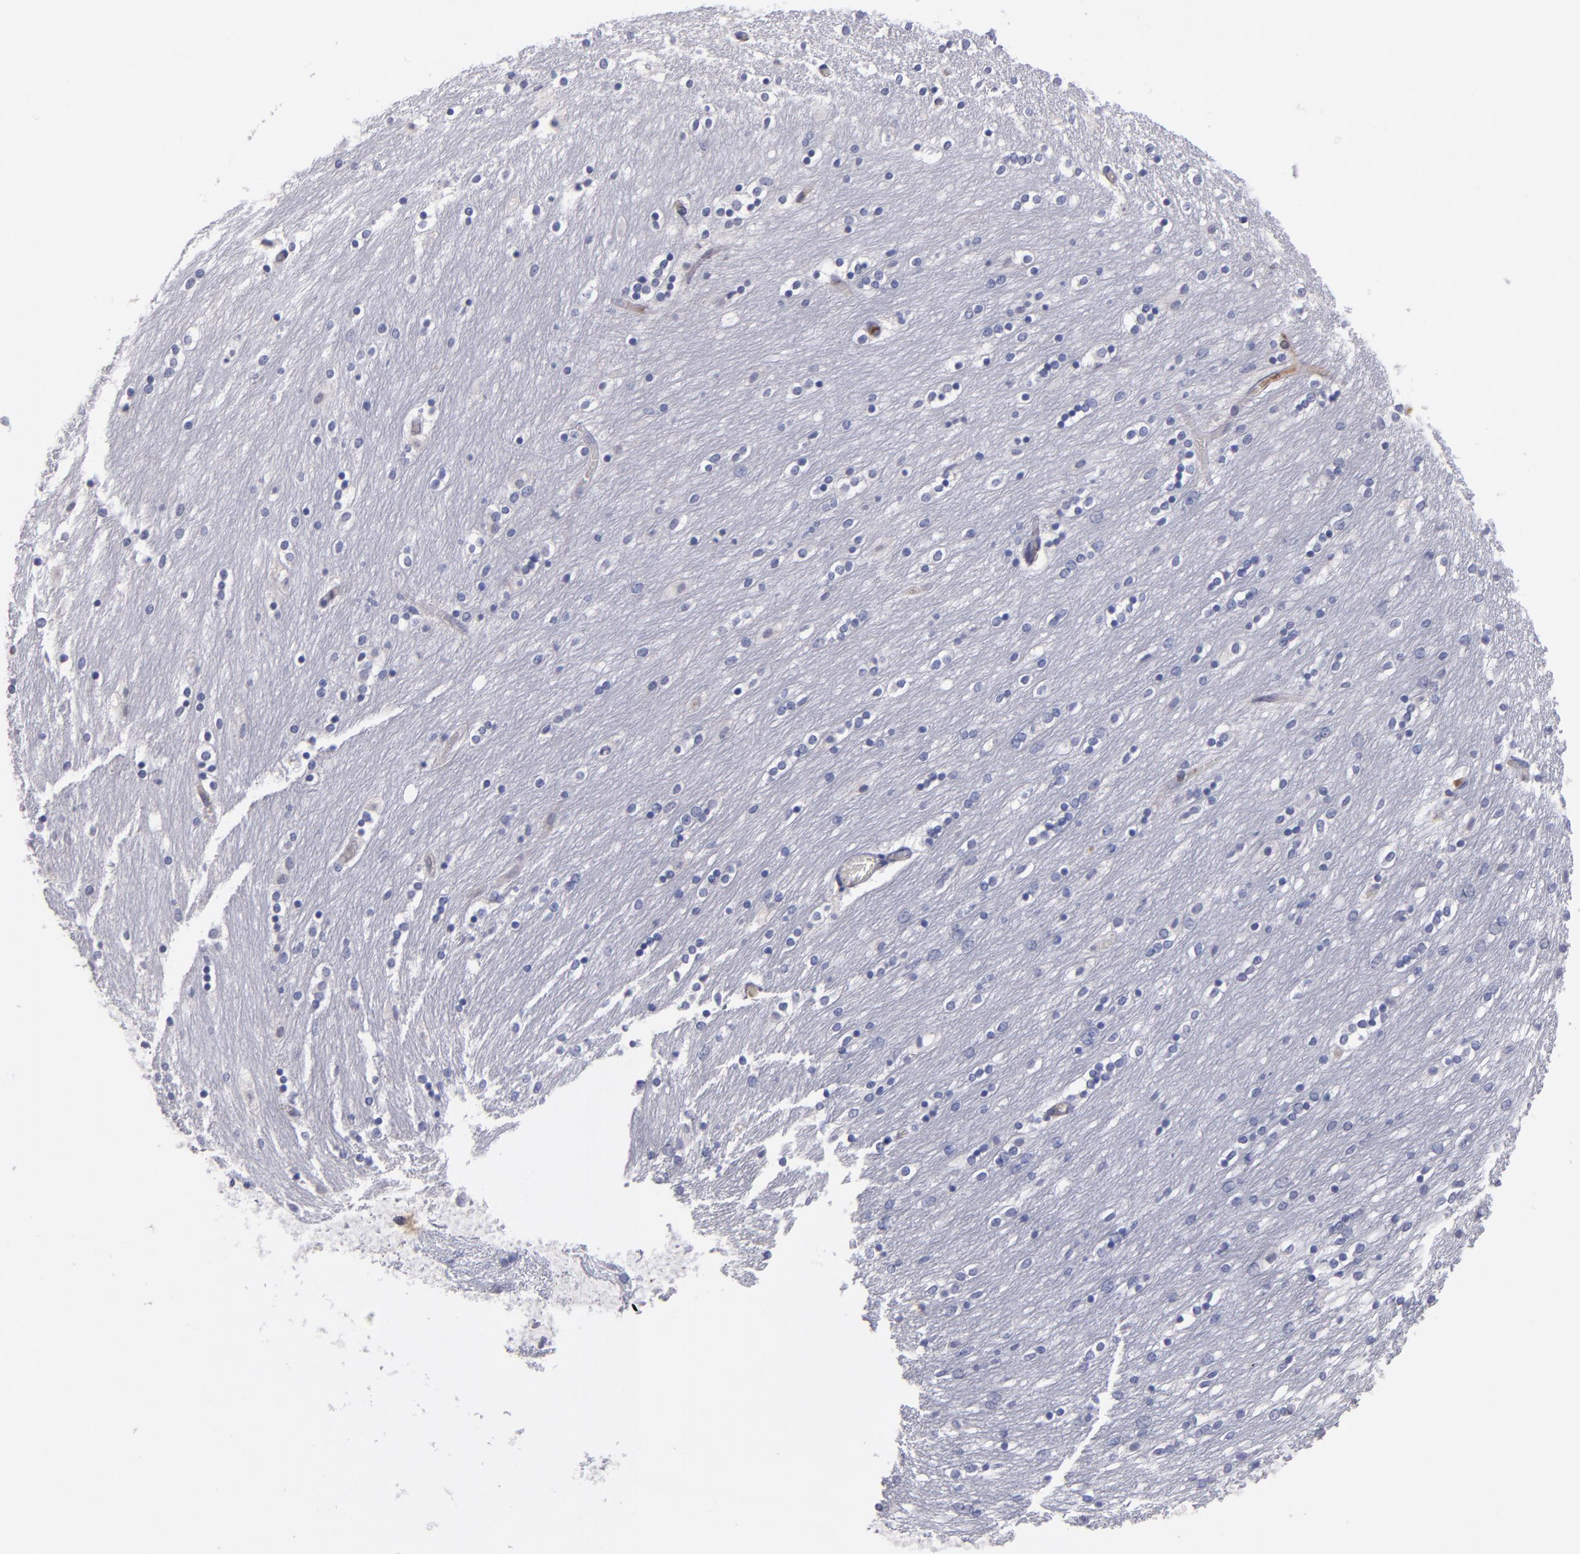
{"staining": {"intensity": "negative", "quantity": "none", "location": "none"}, "tissue": "caudate", "cell_type": "Glial cells", "image_type": "normal", "snomed": [{"axis": "morphology", "description": "Normal tissue, NOS"}, {"axis": "topography", "description": "Lateral ventricle wall"}], "caption": "A high-resolution micrograph shows immunohistochemistry staining of normal caudate, which displays no significant expression in glial cells. (Stains: DAB IHC with hematoxylin counter stain, Microscopy: brightfield microscopy at high magnification).", "gene": "CDH3", "patient": {"sex": "female", "age": 54}}